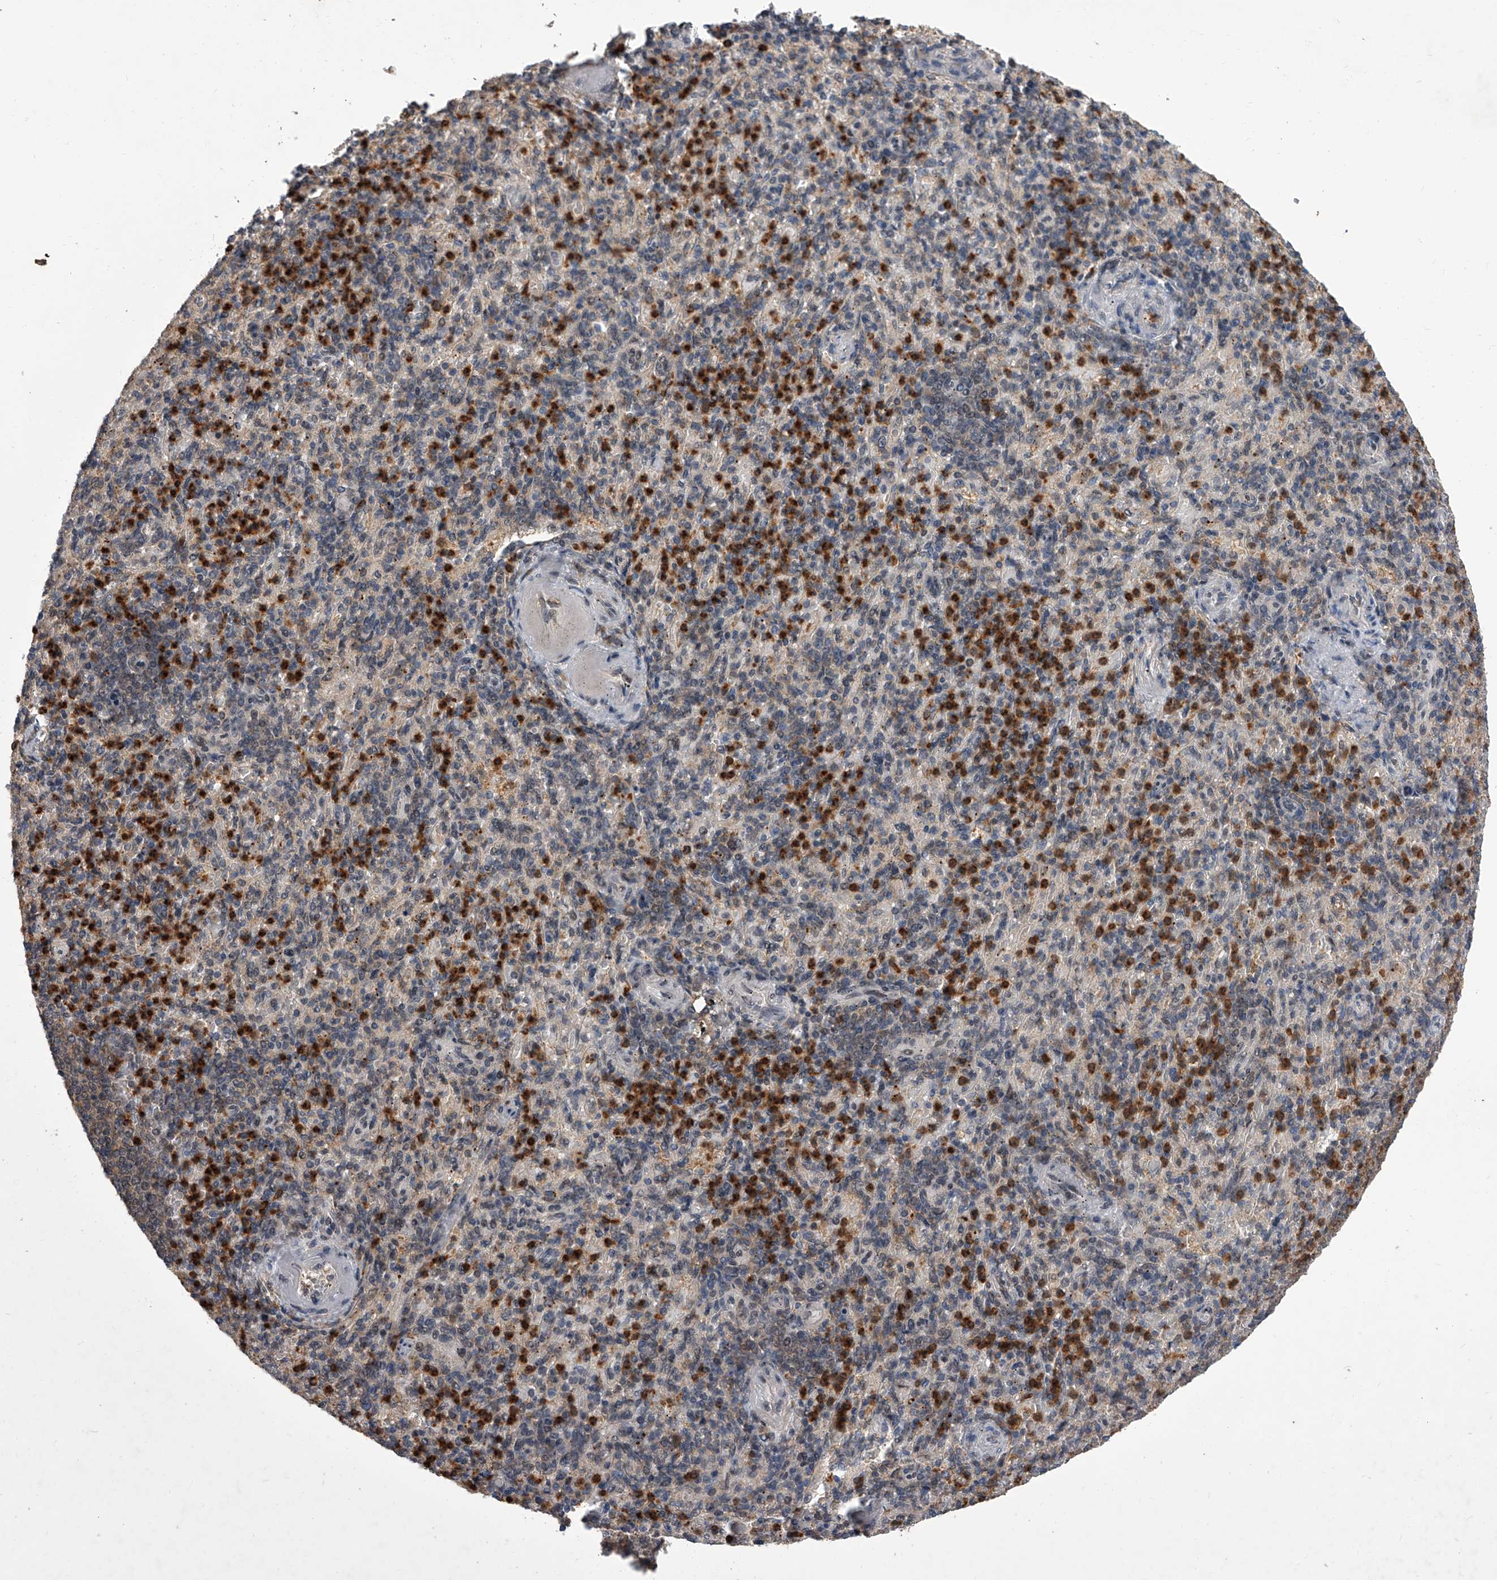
{"staining": {"intensity": "strong", "quantity": "25%-75%", "location": "cytoplasmic/membranous,nuclear"}, "tissue": "spleen", "cell_type": "Cells in red pulp", "image_type": "normal", "snomed": [{"axis": "morphology", "description": "Normal tissue, NOS"}, {"axis": "topography", "description": "Spleen"}], "caption": "Immunohistochemical staining of normal human spleen demonstrates high levels of strong cytoplasmic/membranous,nuclear staining in about 25%-75% of cells in red pulp. The staining is performed using DAB brown chromogen to label protein expression. The nuclei are counter-stained blue using hematoxylin.", "gene": "BHLHE23", "patient": {"sex": "female", "age": 74}}